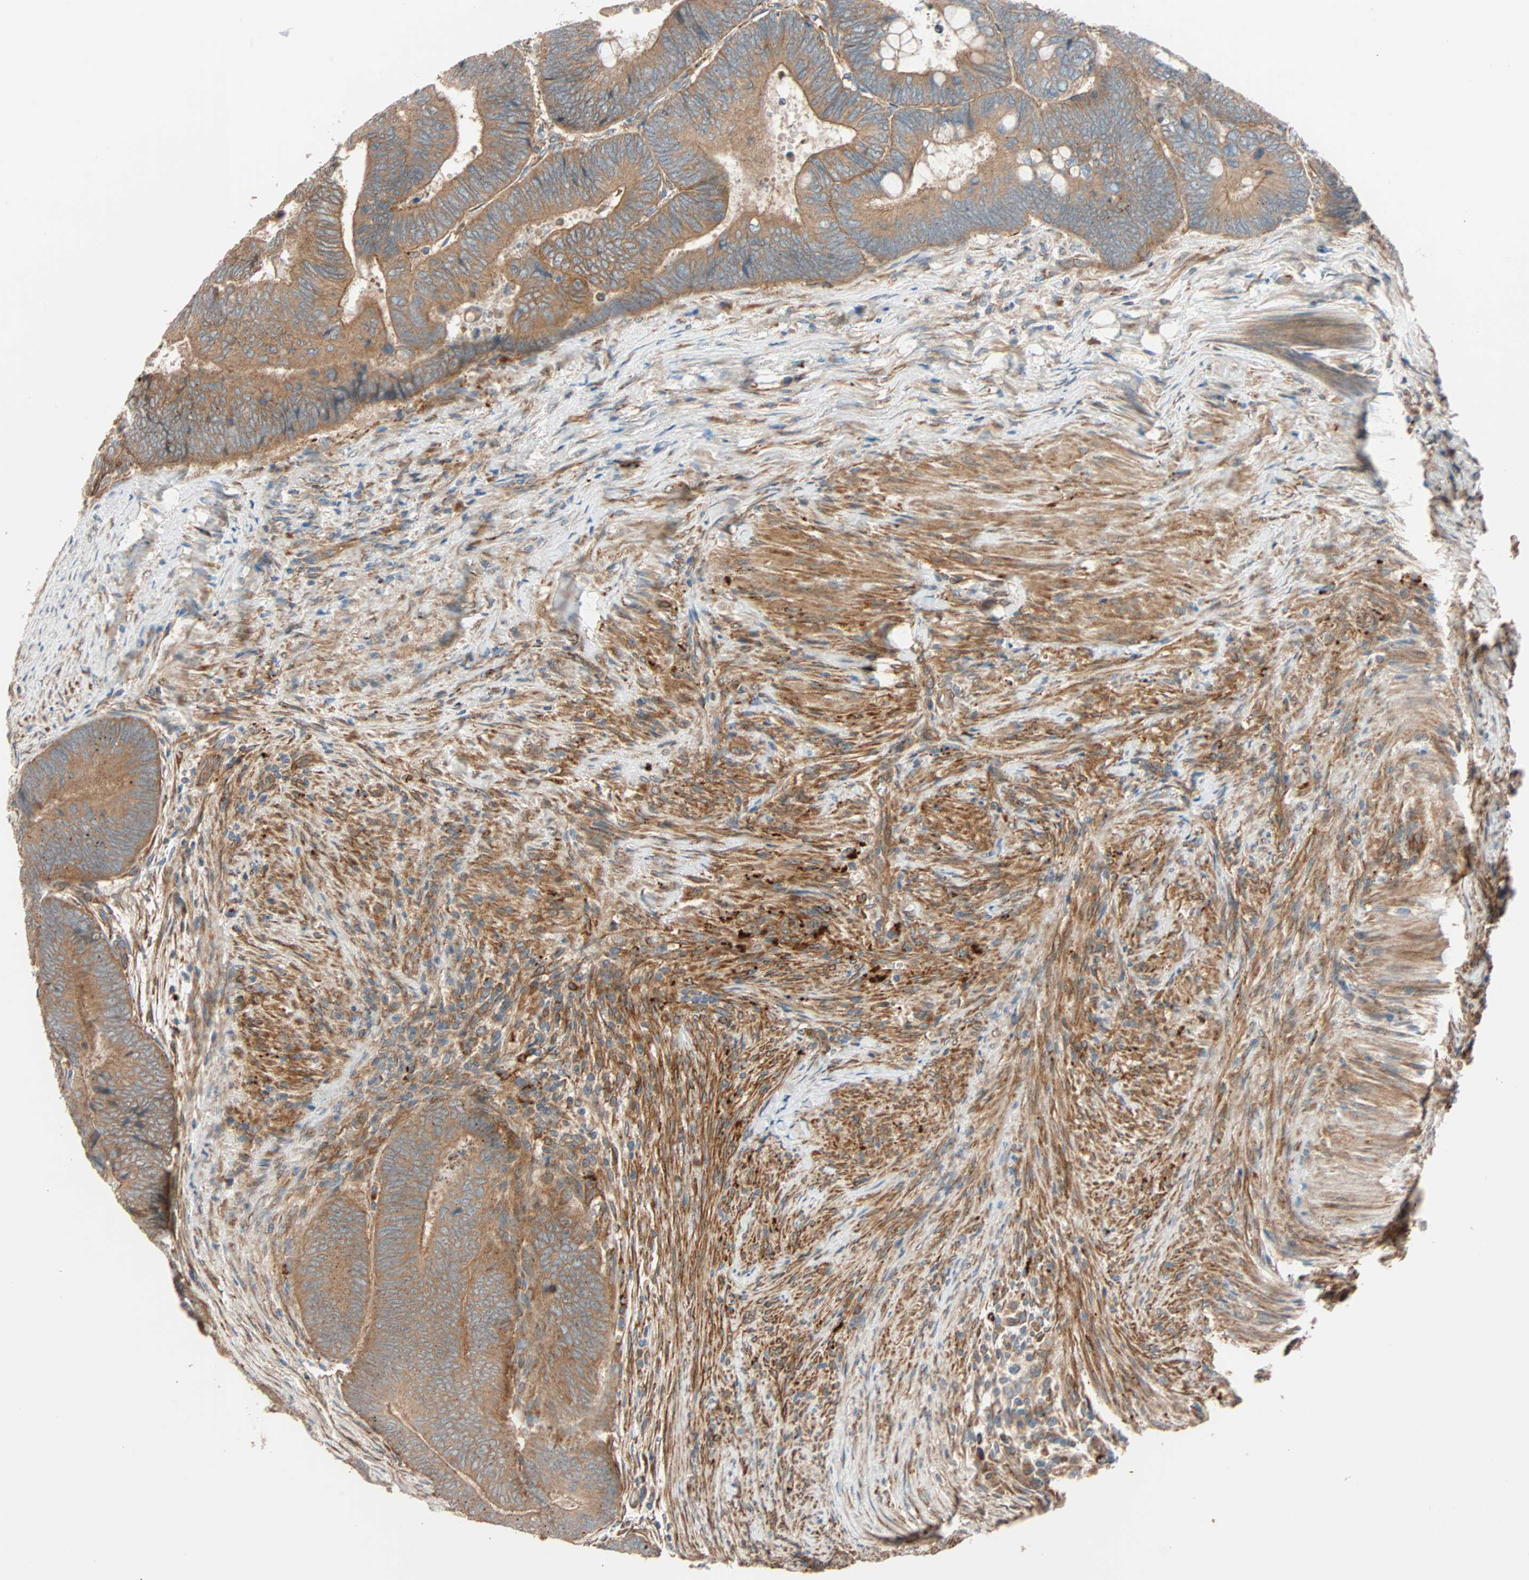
{"staining": {"intensity": "moderate", "quantity": ">75%", "location": "cytoplasmic/membranous"}, "tissue": "colorectal cancer", "cell_type": "Tumor cells", "image_type": "cancer", "snomed": [{"axis": "morphology", "description": "Normal tissue, NOS"}, {"axis": "morphology", "description": "Adenocarcinoma, NOS"}, {"axis": "topography", "description": "Rectum"}, {"axis": "topography", "description": "Peripheral nerve tissue"}], "caption": "Colorectal cancer stained with DAB (3,3'-diaminobenzidine) immunohistochemistry reveals medium levels of moderate cytoplasmic/membranous positivity in about >75% of tumor cells.", "gene": "PHYH", "patient": {"sex": "male", "age": 92}}